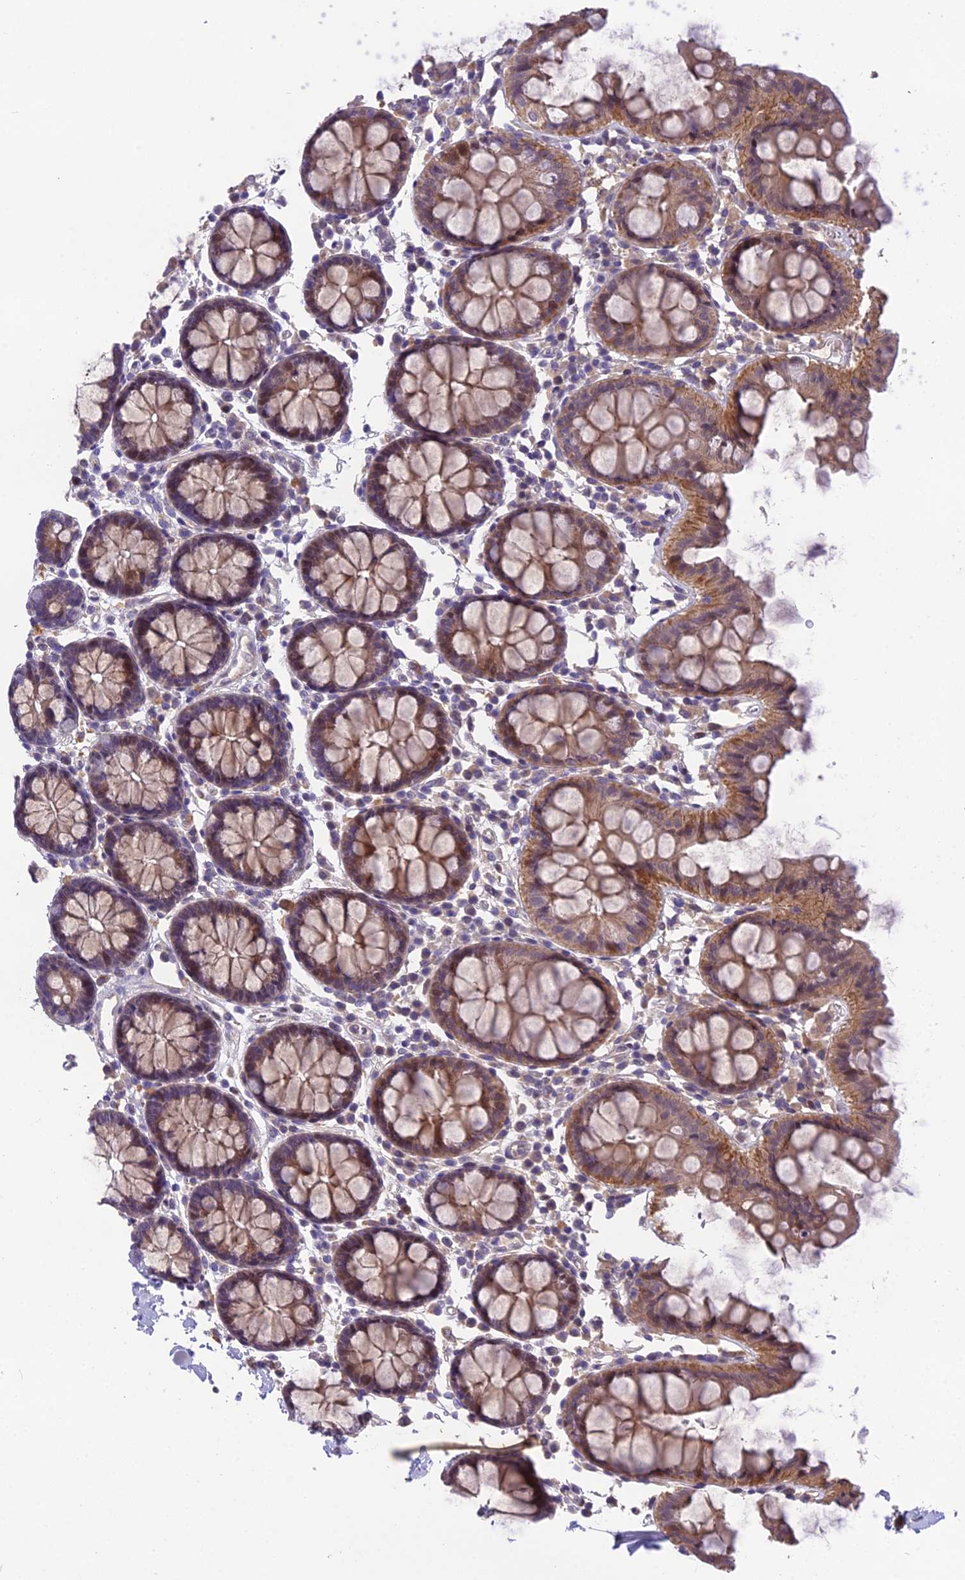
{"staining": {"intensity": "weak", "quantity": ">75%", "location": "cytoplasmic/membranous"}, "tissue": "colon", "cell_type": "Endothelial cells", "image_type": "normal", "snomed": [{"axis": "morphology", "description": "Normal tissue, NOS"}, {"axis": "topography", "description": "Colon"}], "caption": "This photomicrograph shows immunohistochemistry (IHC) staining of normal colon, with low weak cytoplasmic/membranous staining in about >75% of endothelial cells.", "gene": "PUS10", "patient": {"sex": "male", "age": 75}}